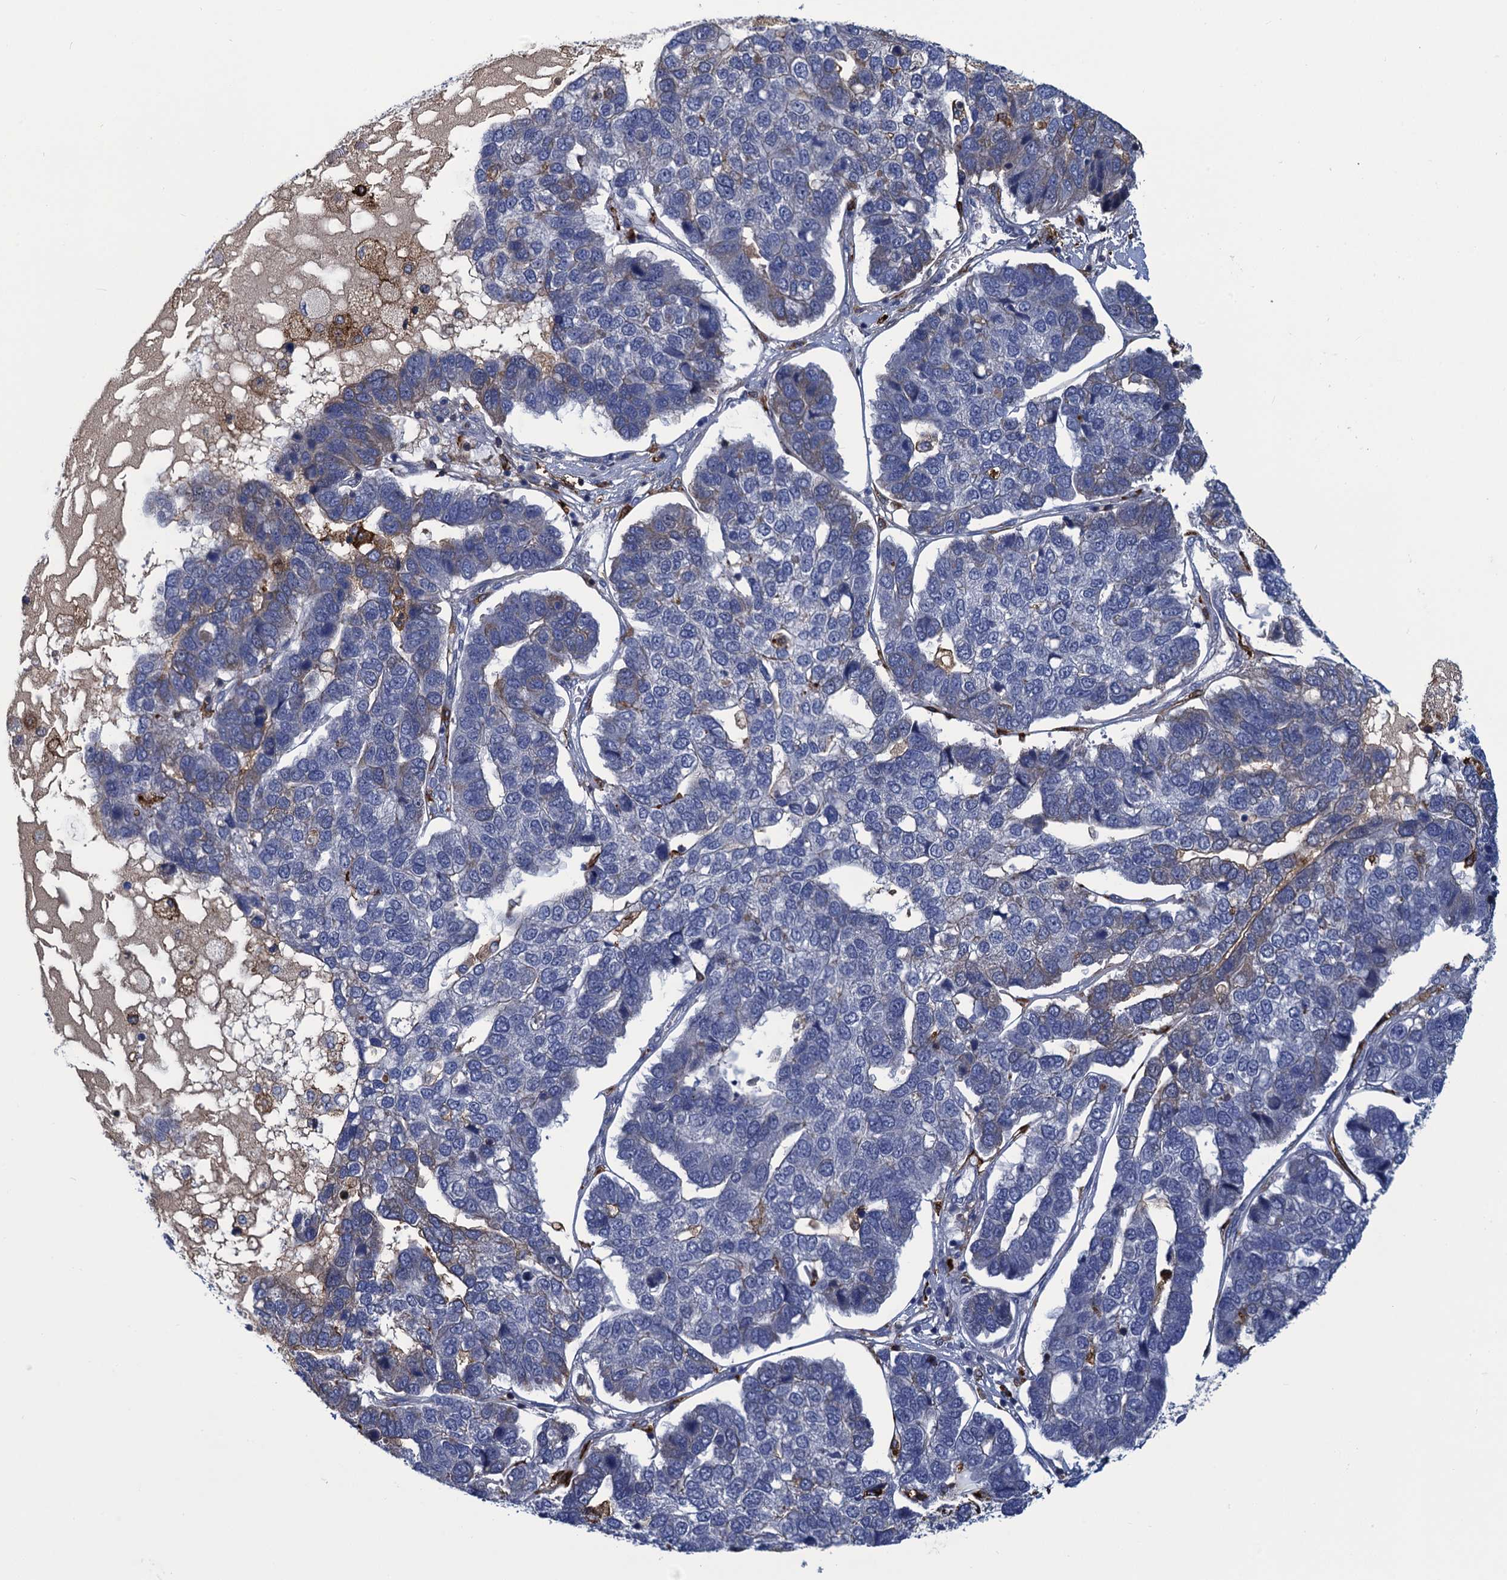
{"staining": {"intensity": "negative", "quantity": "none", "location": "none"}, "tissue": "pancreatic cancer", "cell_type": "Tumor cells", "image_type": "cancer", "snomed": [{"axis": "morphology", "description": "Adenocarcinoma, NOS"}, {"axis": "topography", "description": "Pancreas"}], "caption": "An image of pancreatic cancer stained for a protein demonstrates no brown staining in tumor cells.", "gene": "DNHD1", "patient": {"sex": "female", "age": 61}}